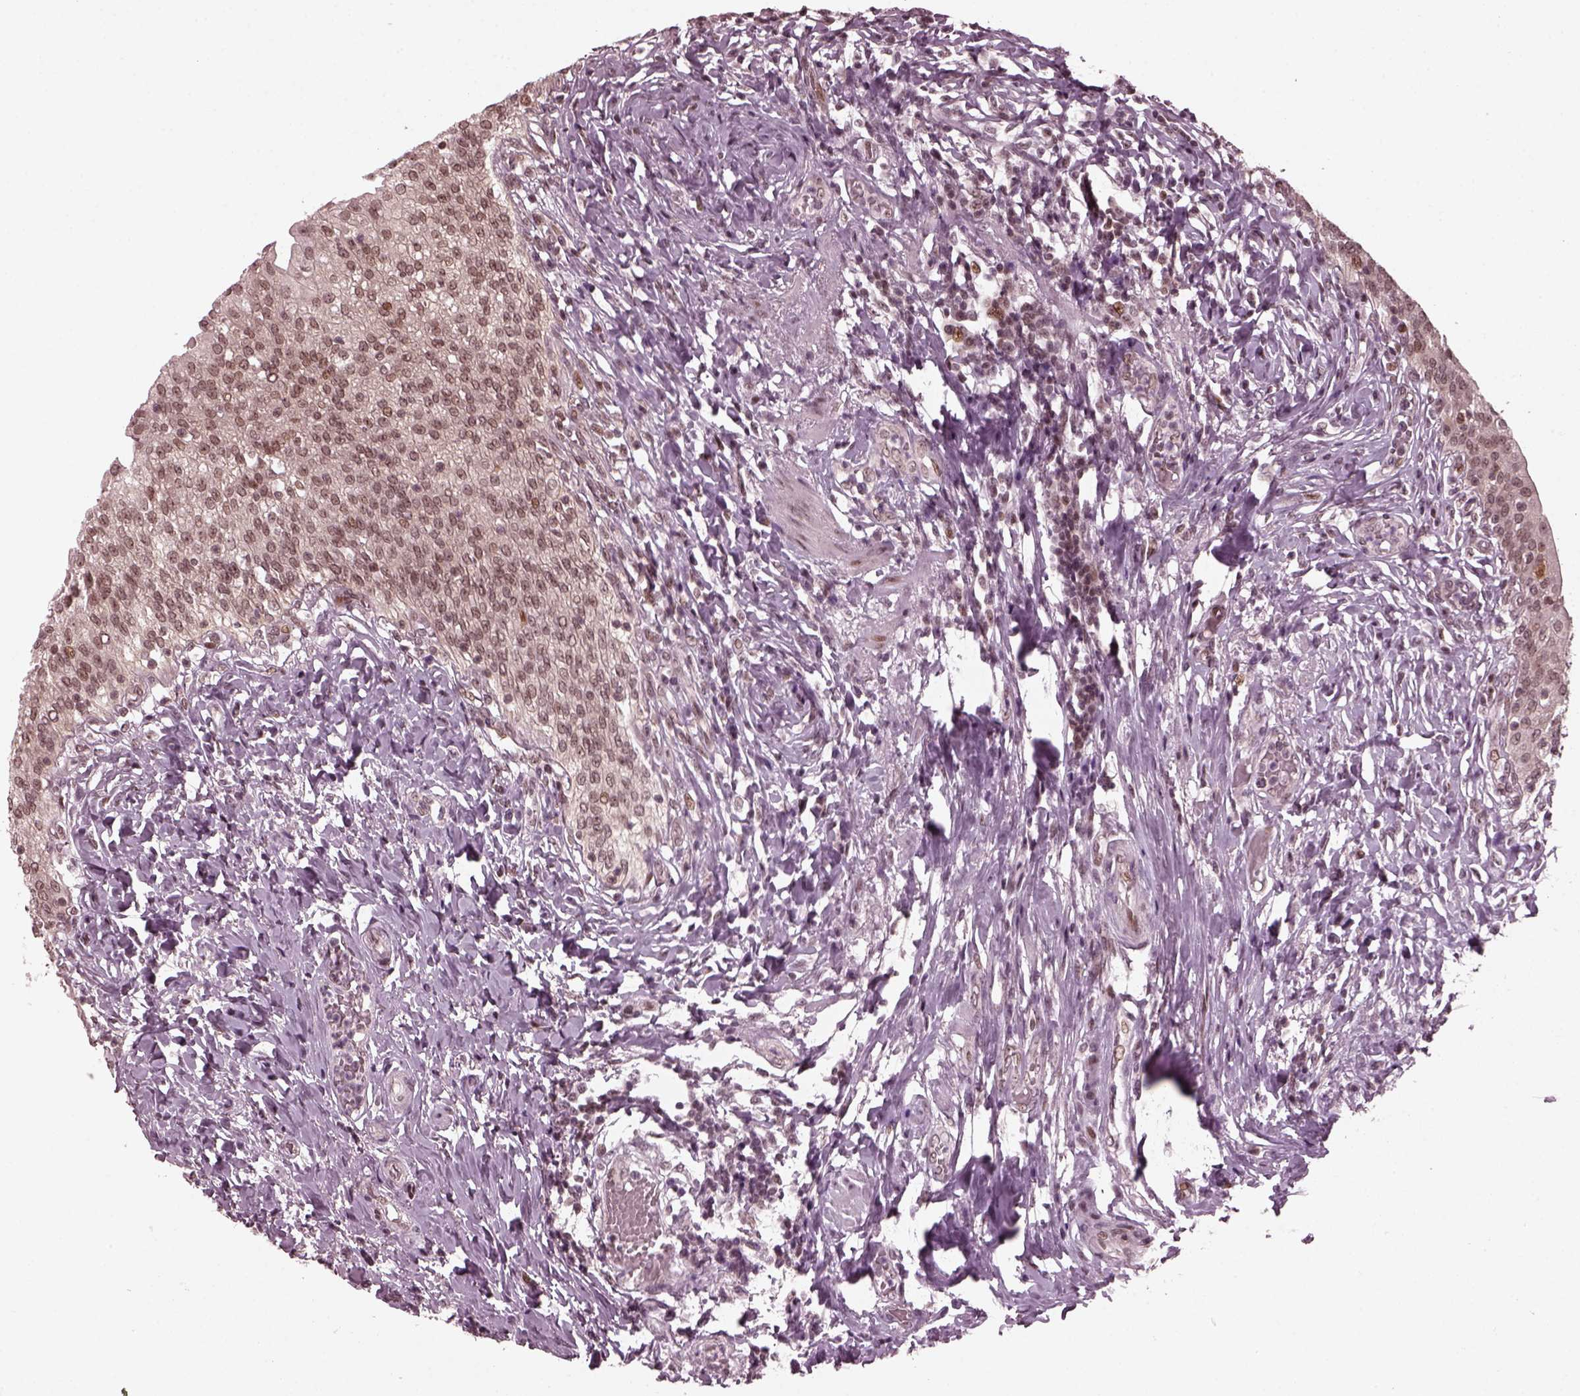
{"staining": {"intensity": "moderate", "quantity": "25%-75%", "location": "cytoplasmic/membranous,nuclear"}, "tissue": "urinary bladder", "cell_type": "Urothelial cells", "image_type": "normal", "snomed": [{"axis": "morphology", "description": "Normal tissue, NOS"}, {"axis": "morphology", "description": "Inflammation, NOS"}, {"axis": "topography", "description": "Urinary bladder"}], "caption": "This is a micrograph of immunohistochemistry staining of normal urinary bladder, which shows moderate expression in the cytoplasmic/membranous,nuclear of urothelial cells.", "gene": "TRIB3", "patient": {"sex": "male", "age": 64}}